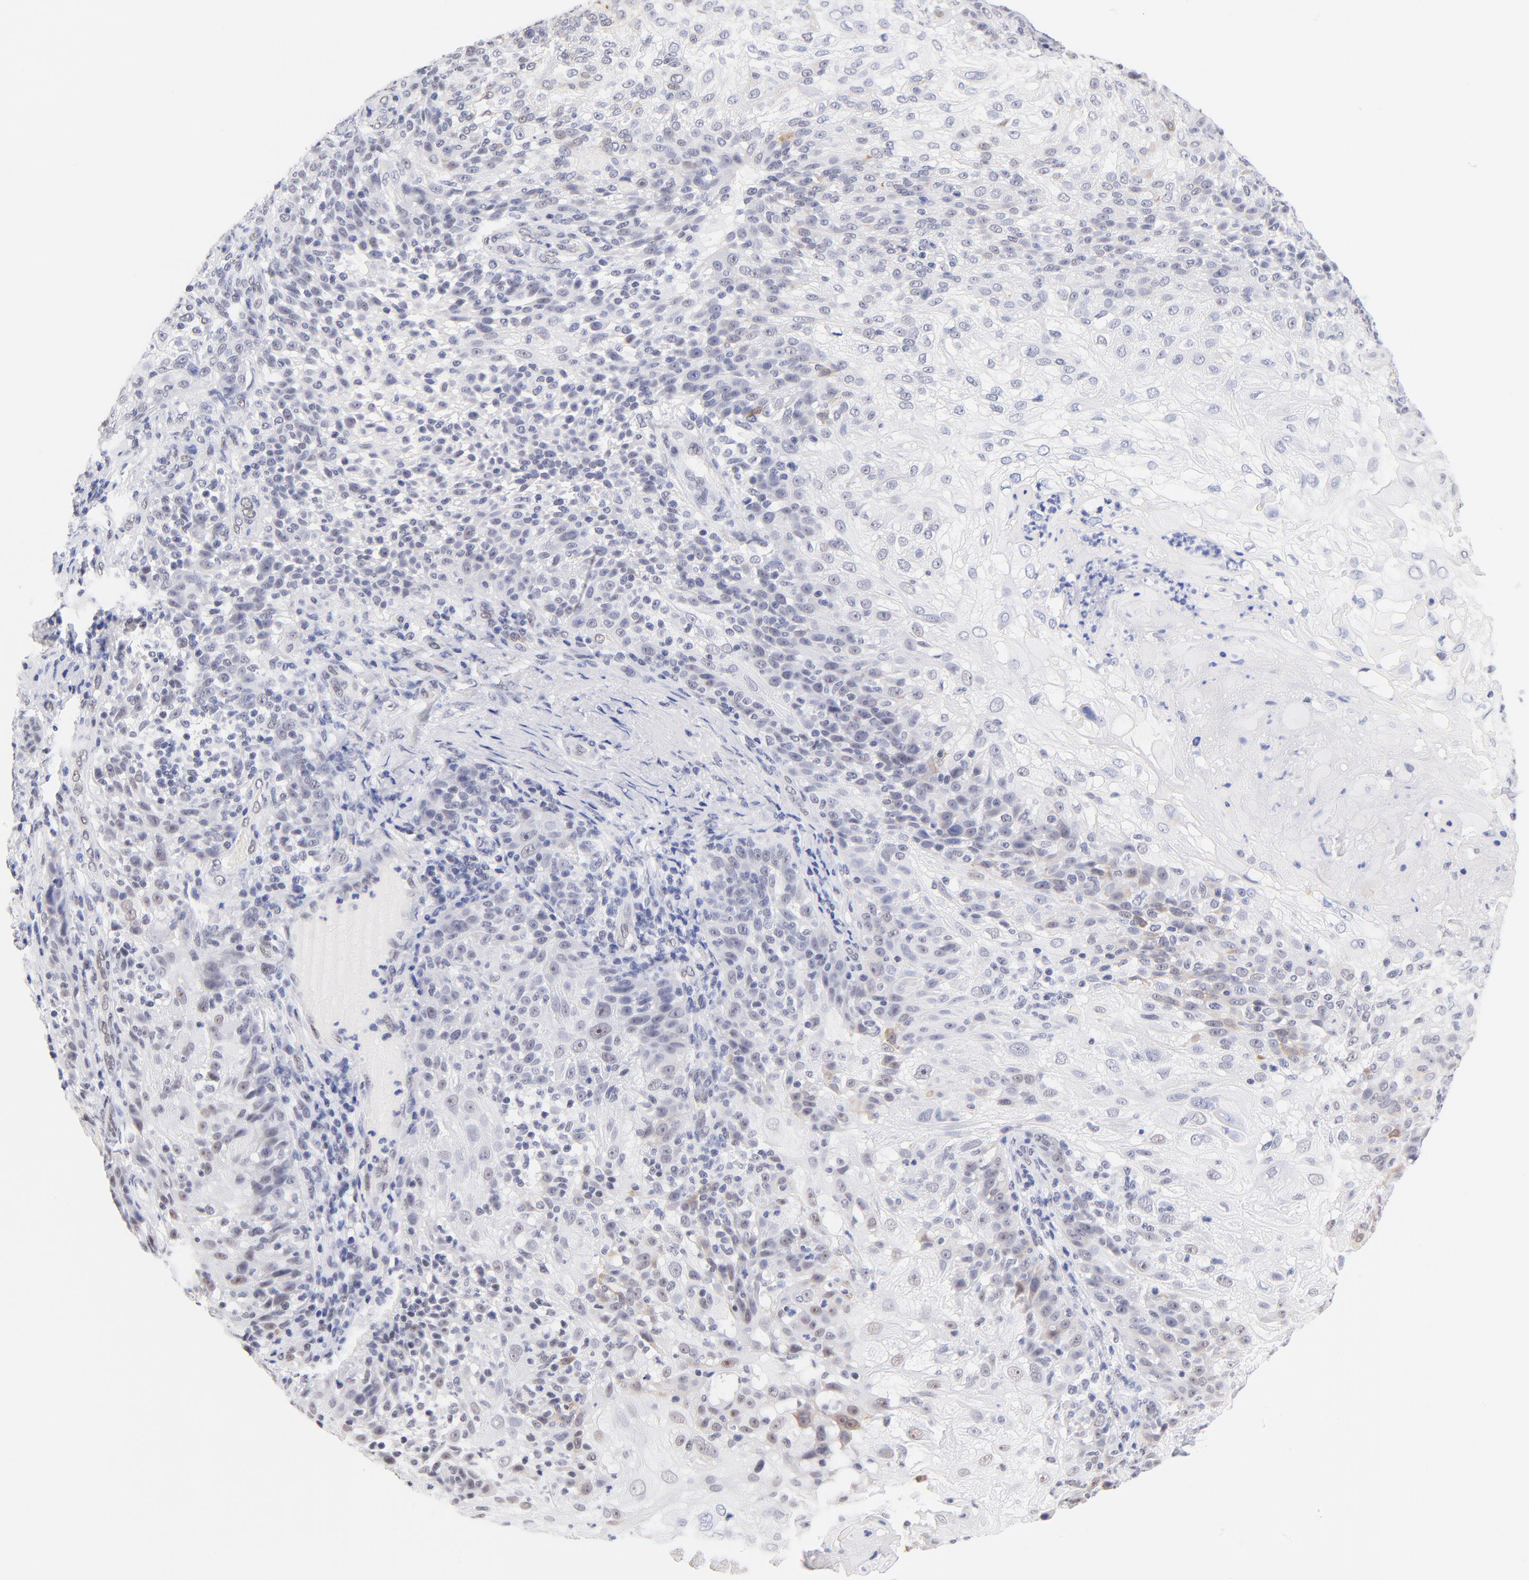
{"staining": {"intensity": "negative", "quantity": "none", "location": "none"}, "tissue": "skin cancer", "cell_type": "Tumor cells", "image_type": "cancer", "snomed": [{"axis": "morphology", "description": "Normal tissue, NOS"}, {"axis": "morphology", "description": "Squamous cell carcinoma, NOS"}, {"axis": "topography", "description": "Skin"}], "caption": "DAB (3,3'-diaminobenzidine) immunohistochemical staining of skin squamous cell carcinoma reveals no significant positivity in tumor cells.", "gene": "ZNF74", "patient": {"sex": "female", "age": 83}}